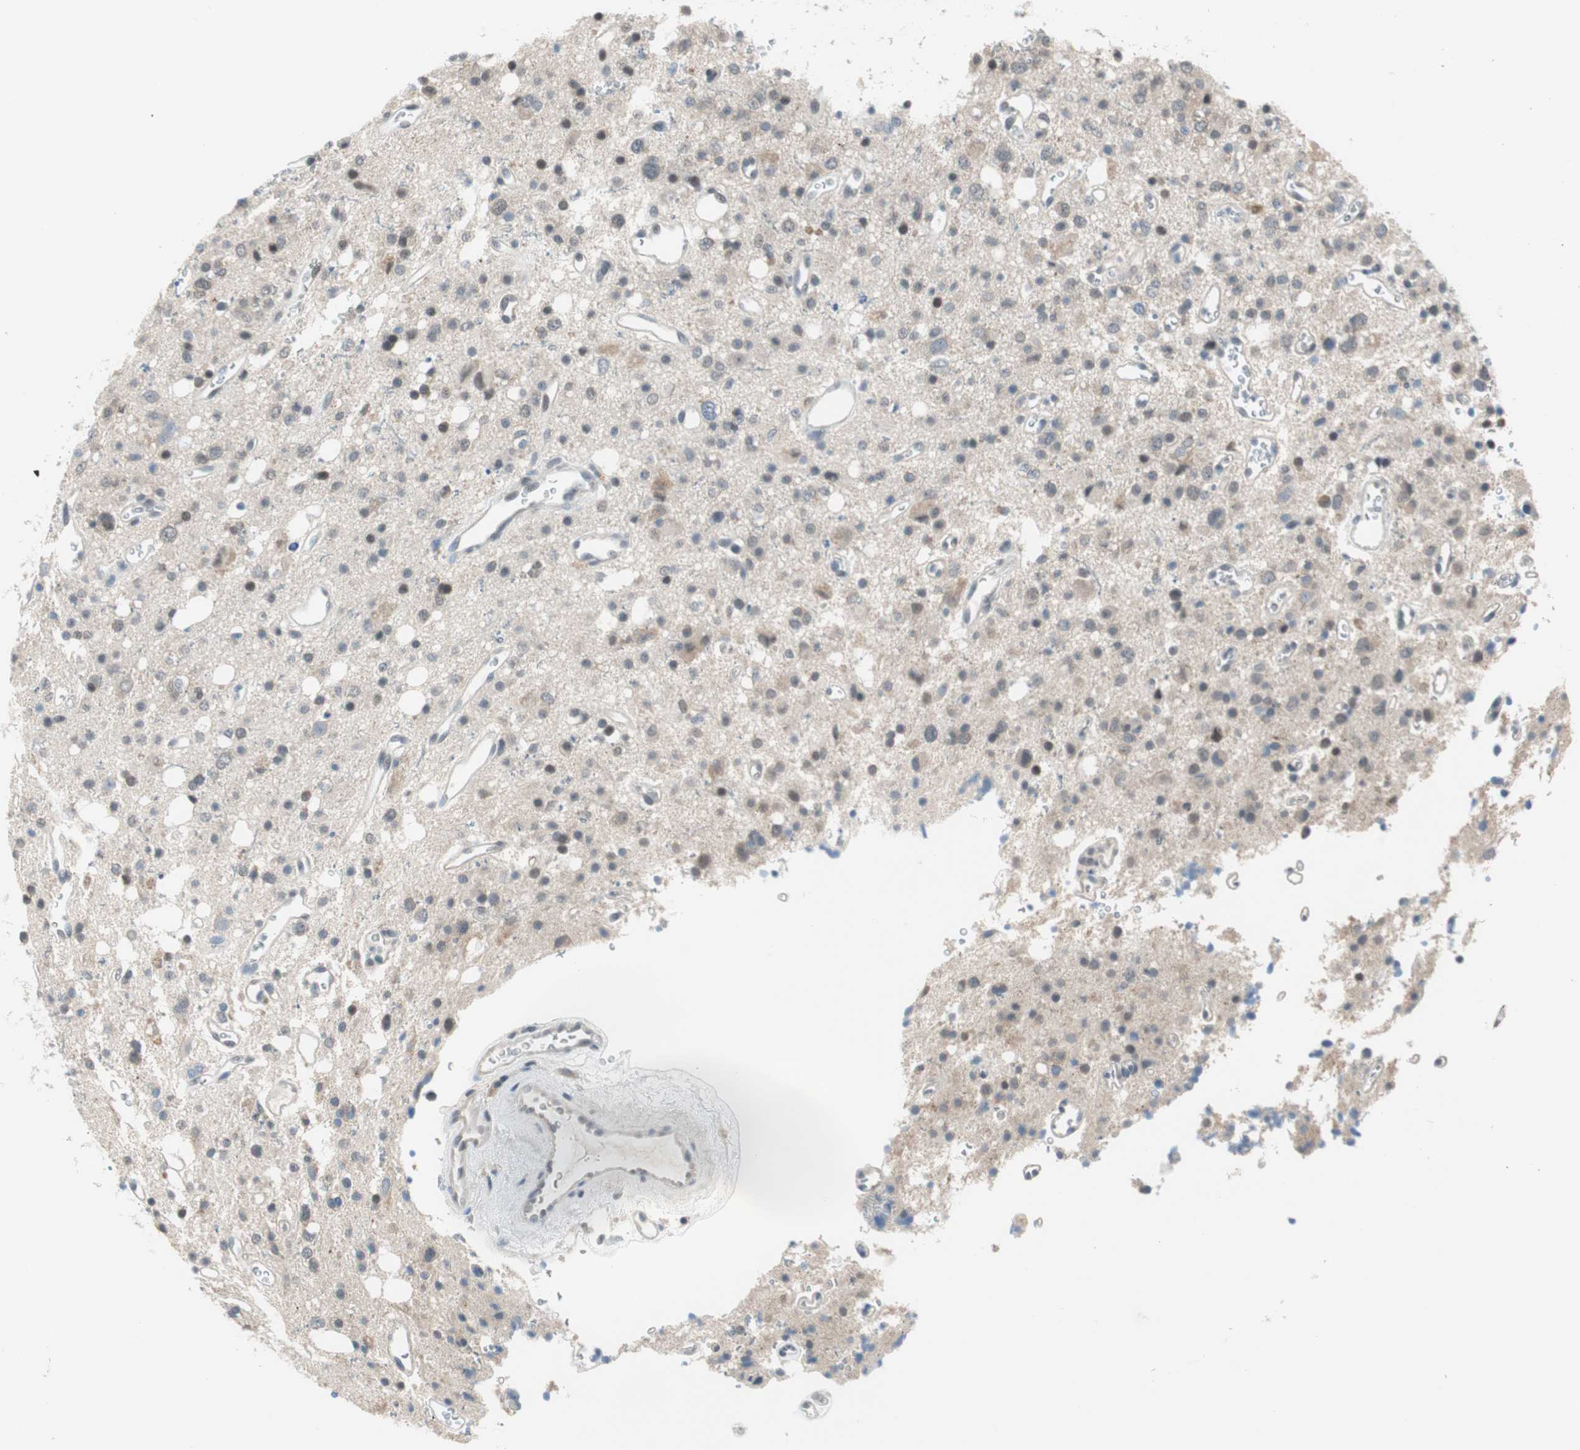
{"staining": {"intensity": "weak", "quantity": "25%-75%", "location": "cytoplasmic/membranous,nuclear"}, "tissue": "glioma", "cell_type": "Tumor cells", "image_type": "cancer", "snomed": [{"axis": "morphology", "description": "Glioma, malignant, High grade"}, {"axis": "topography", "description": "Brain"}], "caption": "DAB (3,3'-diaminobenzidine) immunohistochemical staining of human glioma reveals weak cytoplasmic/membranous and nuclear protein expression in approximately 25%-75% of tumor cells.", "gene": "GRHL1", "patient": {"sex": "male", "age": 47}}